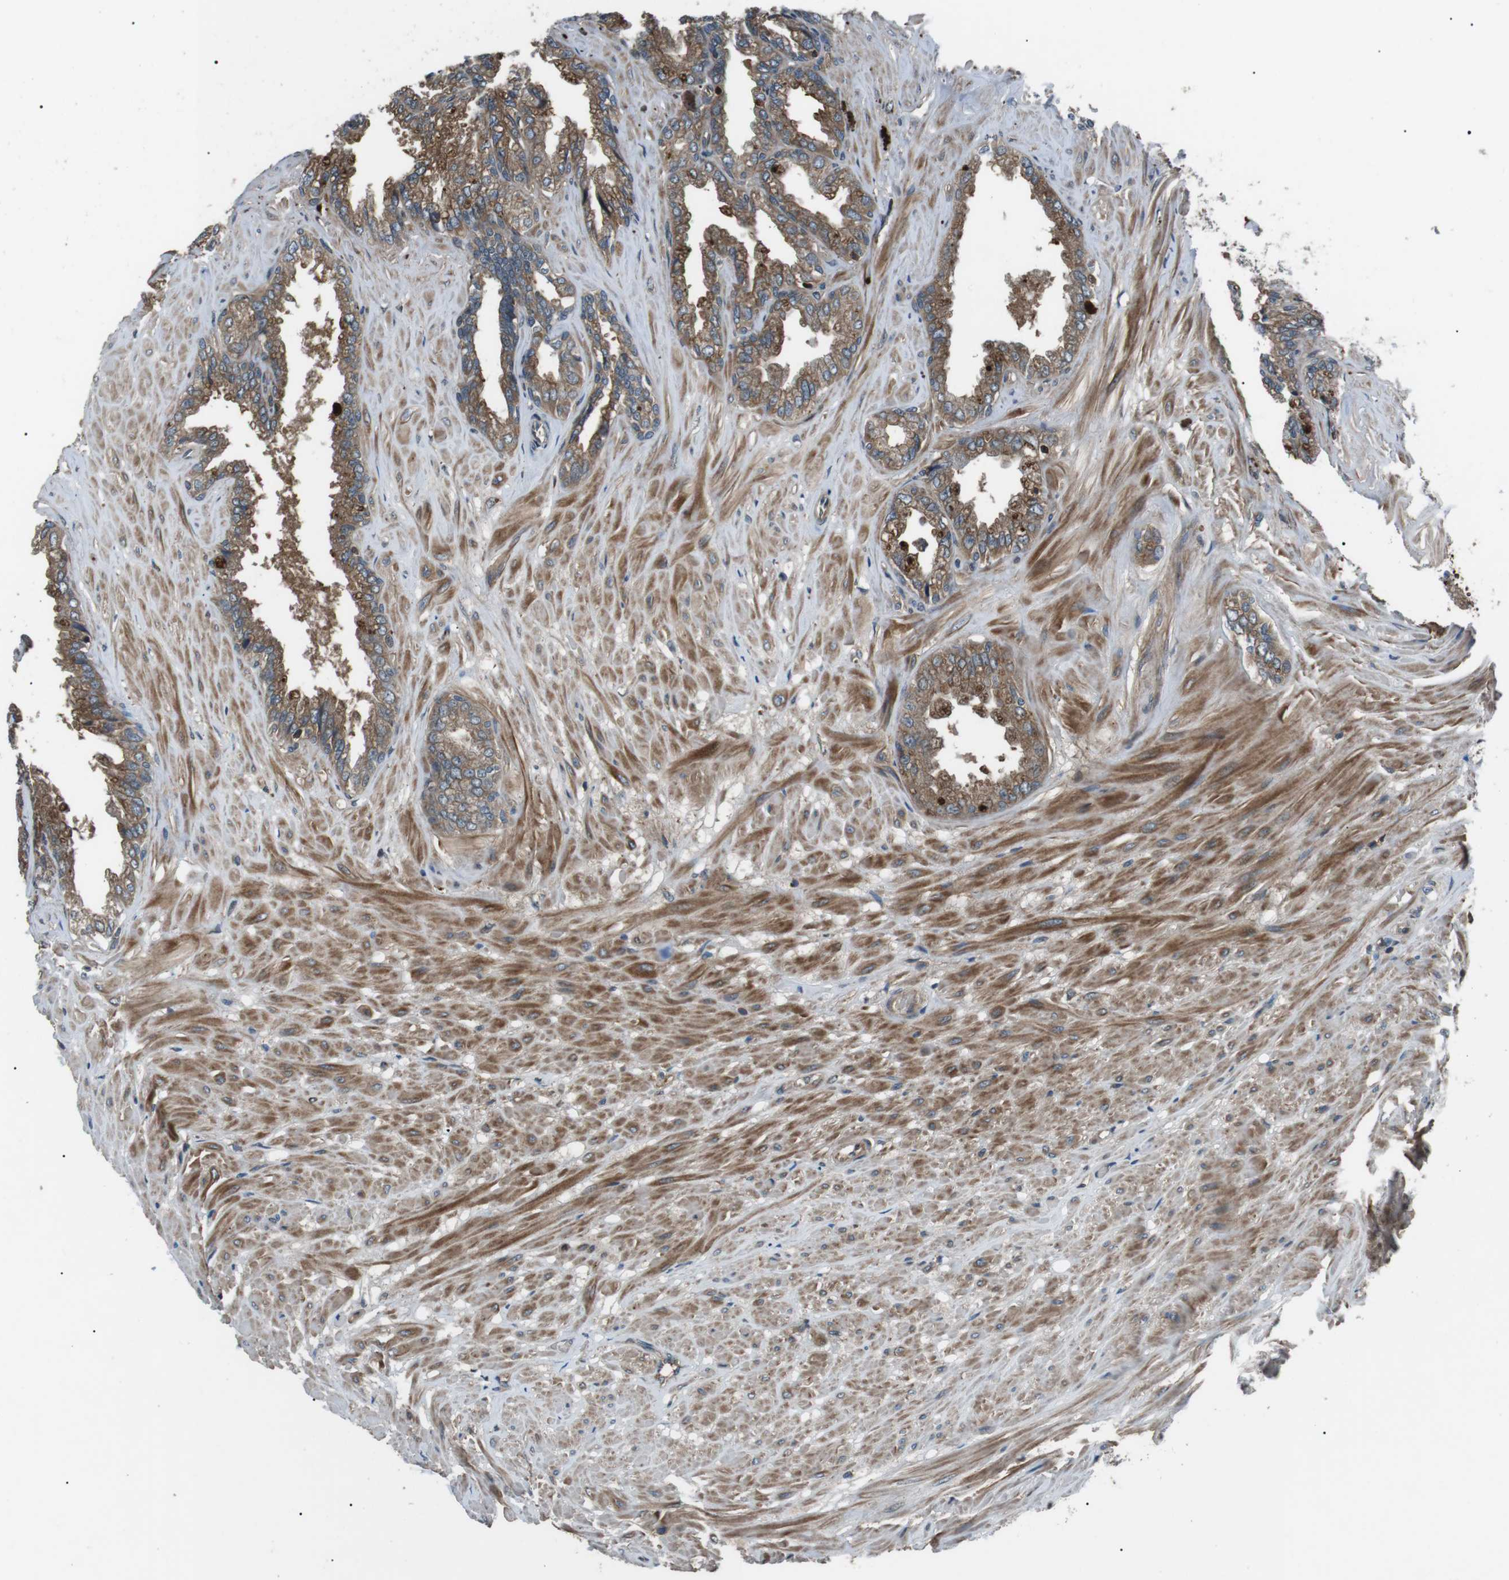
{"staining": {"intensity": "strong", "quantity": ">75%", "location": "cytoplasmic/membranous"}, "tissue": "seminal vesicle", "cell_type": "Glandular cells", "image_type": "normal", "snomed": [{"axis": "morphology", "description": "Normal tissue, NOS"}, {"axis": "topography", "description": "Seminal veicle"}], "caption": "Immunohistochemical staining of unremarkable human seminal vesicle exhibits high levels of strong cytoplasmic/membranous staining in approximately >75% of glandular cells. (Stains: DAB in brown, nuclei in blue, Microscopy: brightfield microscopy at high magnification).", "gene": "GPR161", "patient": {"sex": "male", "age": 46}}